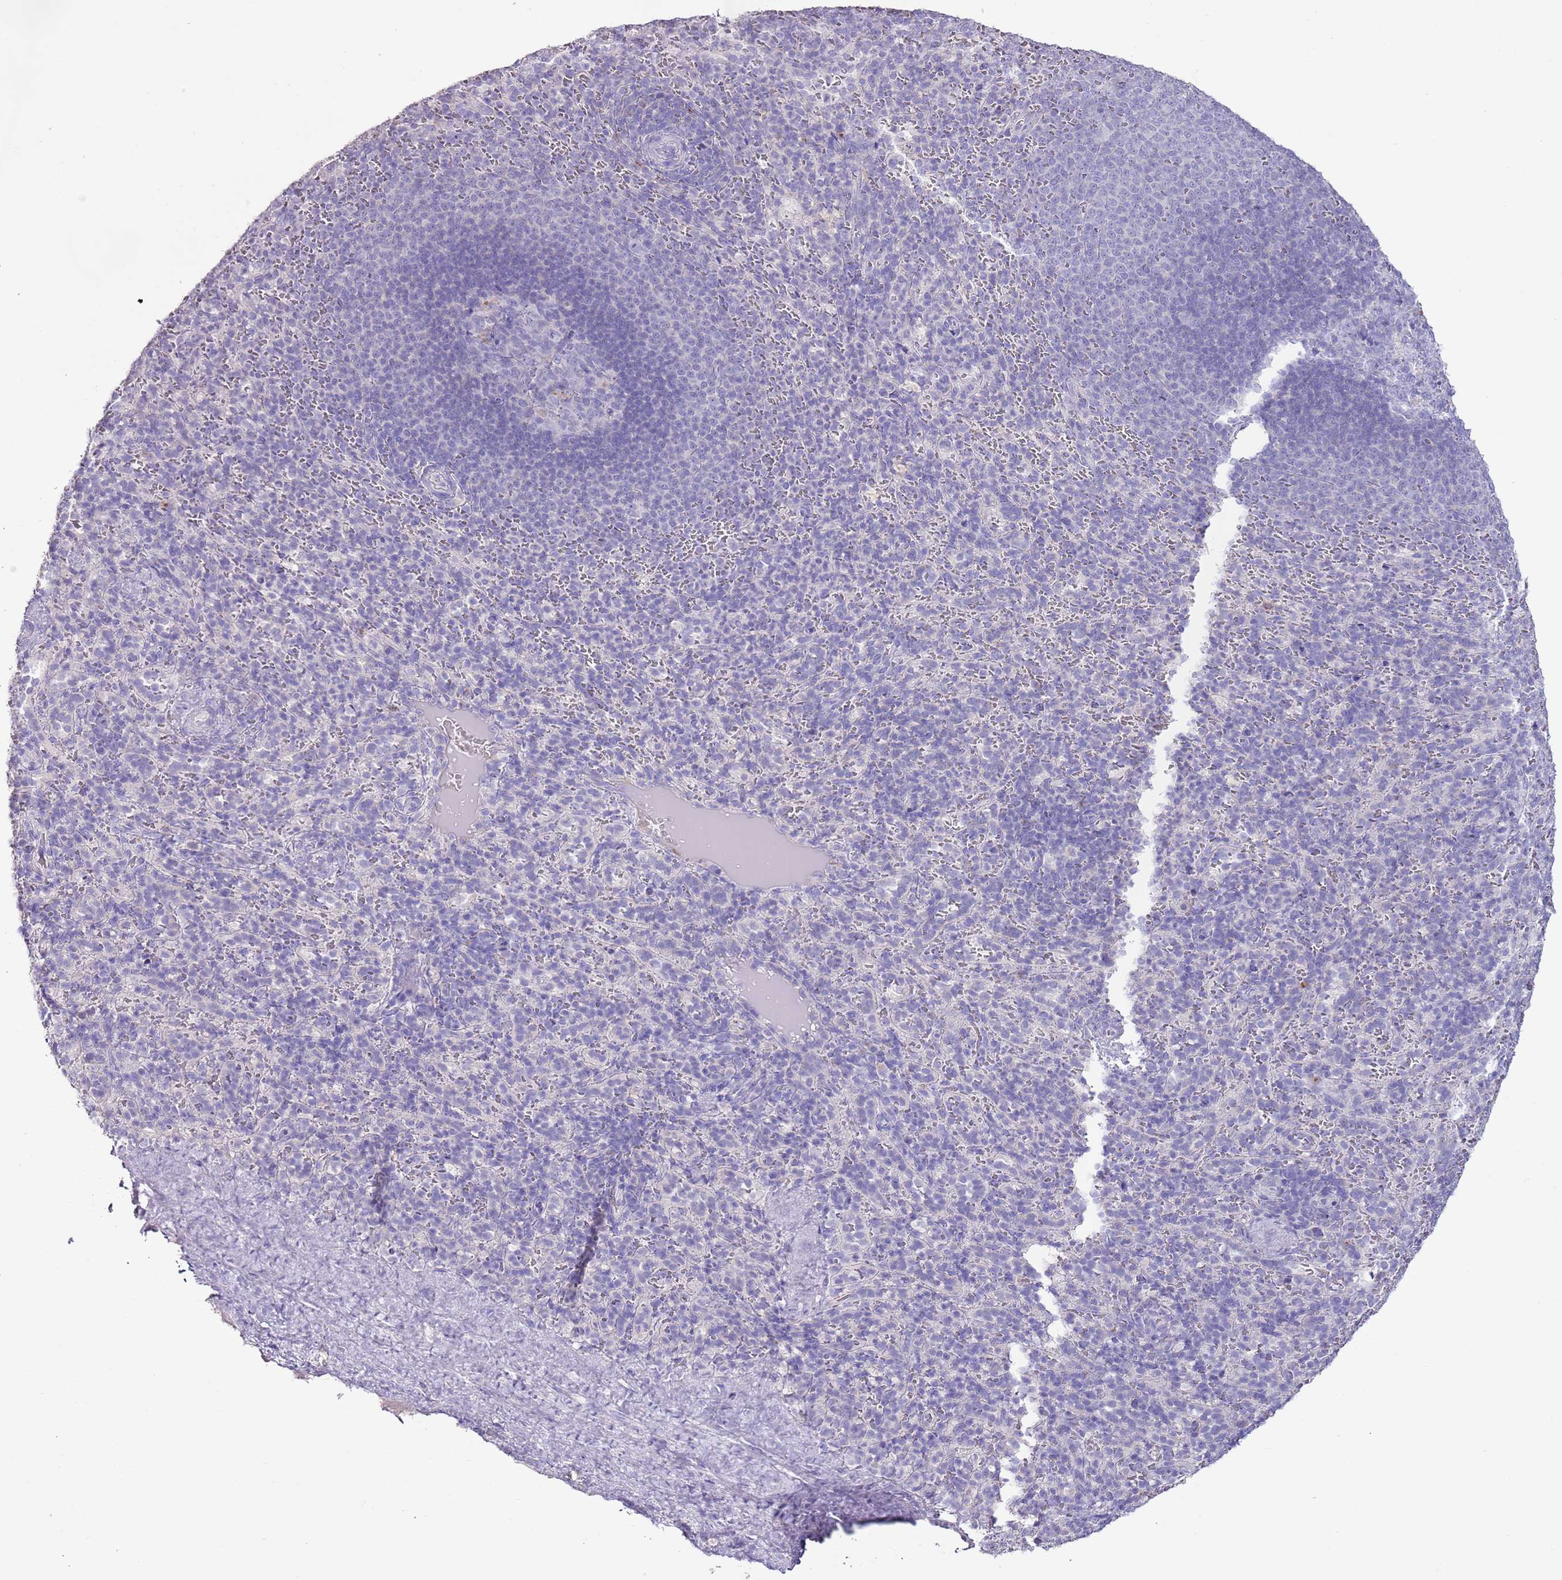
{"staining": {"intensity": "negative", "quantity": "none", "location": "none"}, "tissue": "spleen", "cell_type": "Cells in red pulp", "image_type": "normal", "snomed": [{"axis": "morphology", "description": "Normal tissue, NOS"}, {"axis": "topography", "description": "Spleen"}], "caption": "Protein analysis of benign spleen shows no significant expression in cells in red pulp. Brightfield microscopy of IHC stained with DAB (brown) and hematoxylin (blue), captured at high magnification.", "gene": "BLOC1S2", "patient": {"sex": "female", "age": 21}}